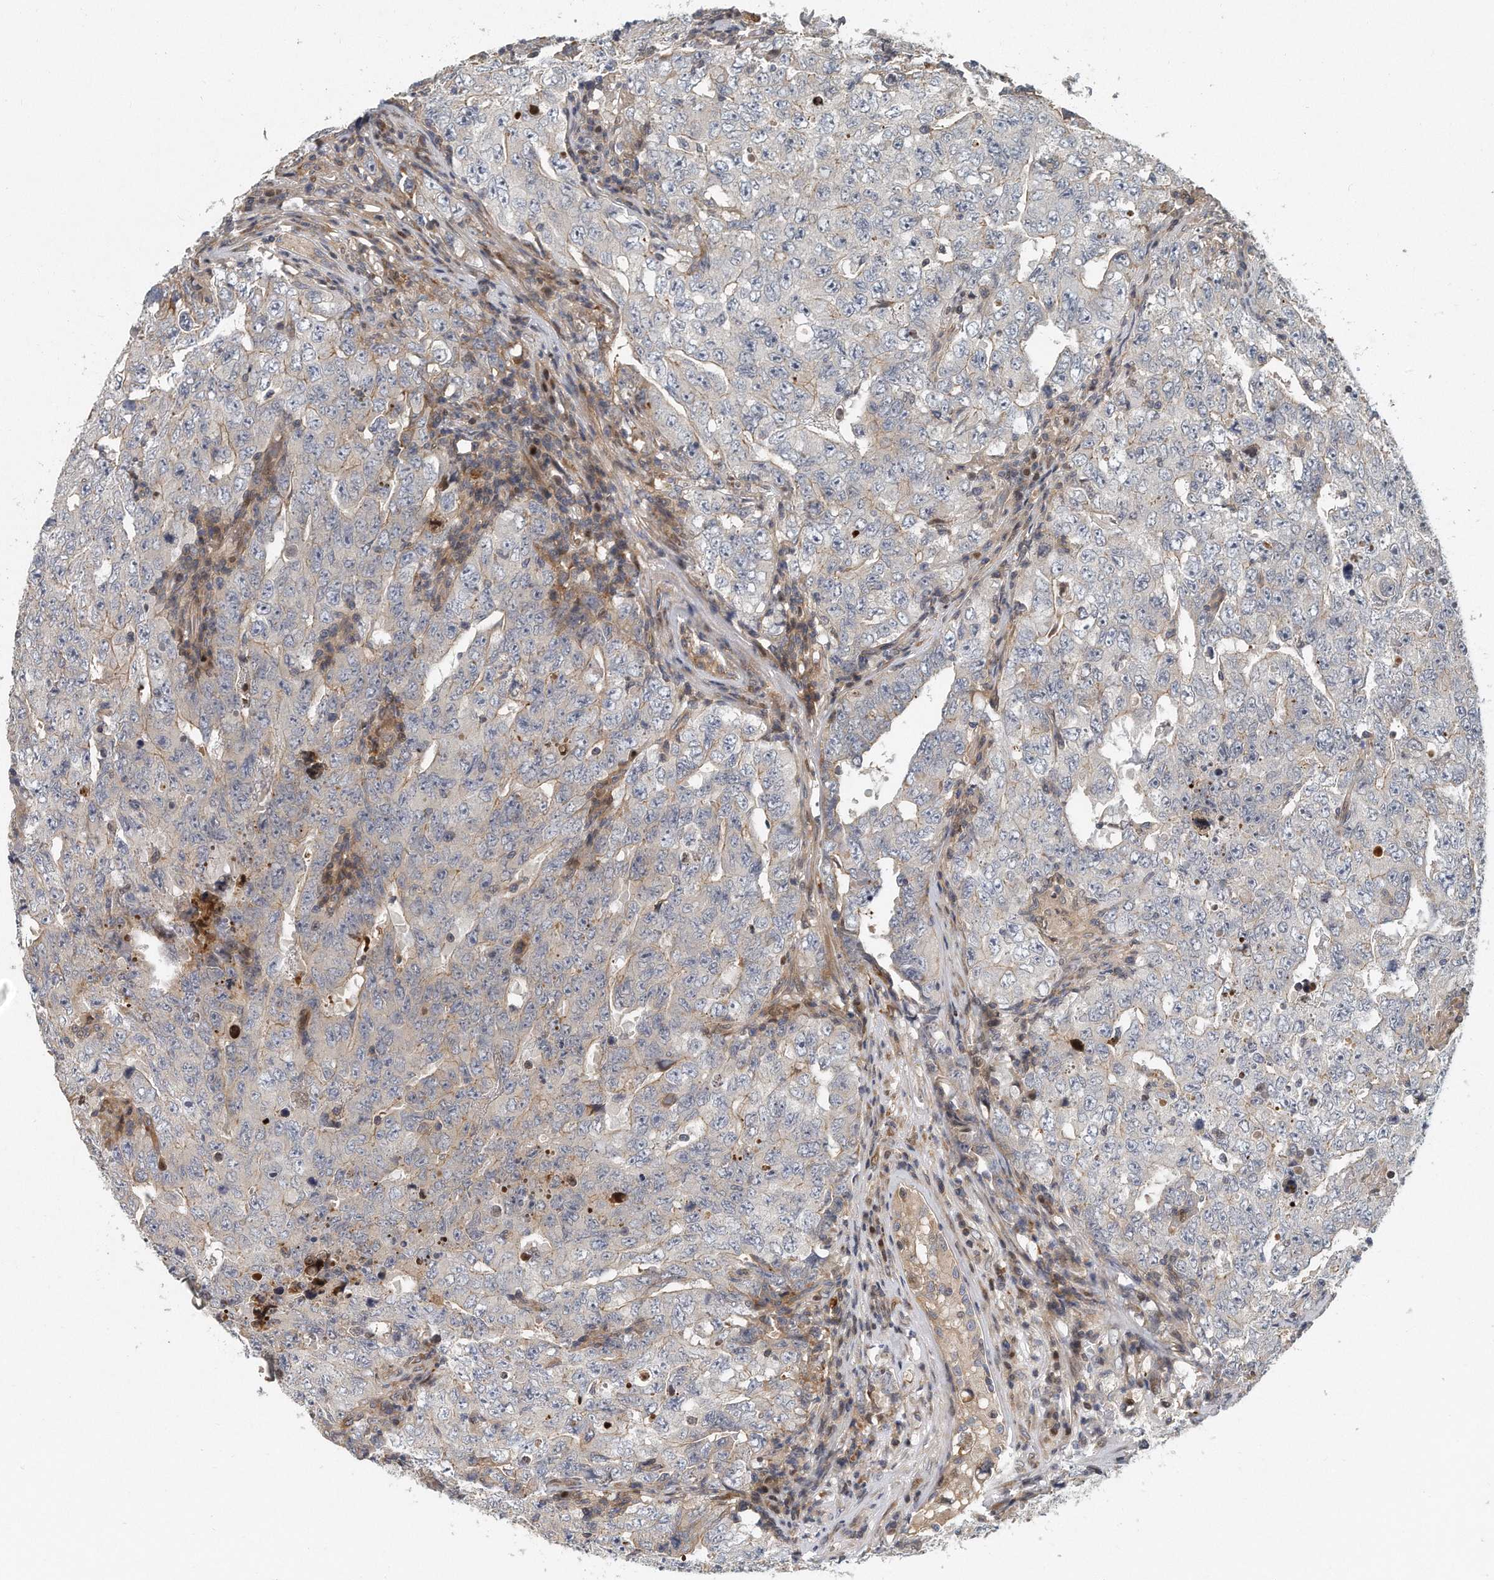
{"staining": {"intensity": "weak", "quantity": "<25%", "location": "cytoplasmic/membranous"}, "tissue": "testis cancer", "cell_type": "Tumor cells", "image_type": "cancer", "snomed": [{"axis": "morphology", "description": "Carcinoma, Embryonal, NOS"}, {"axis": "topography", "description": "Testis"}], "caption": "Tumor cells show no significant protein positivity in testis cancer (embryonal carcinoma).", "gene": "PCDH8", "patient": {"sex": "male", "age": 26}}